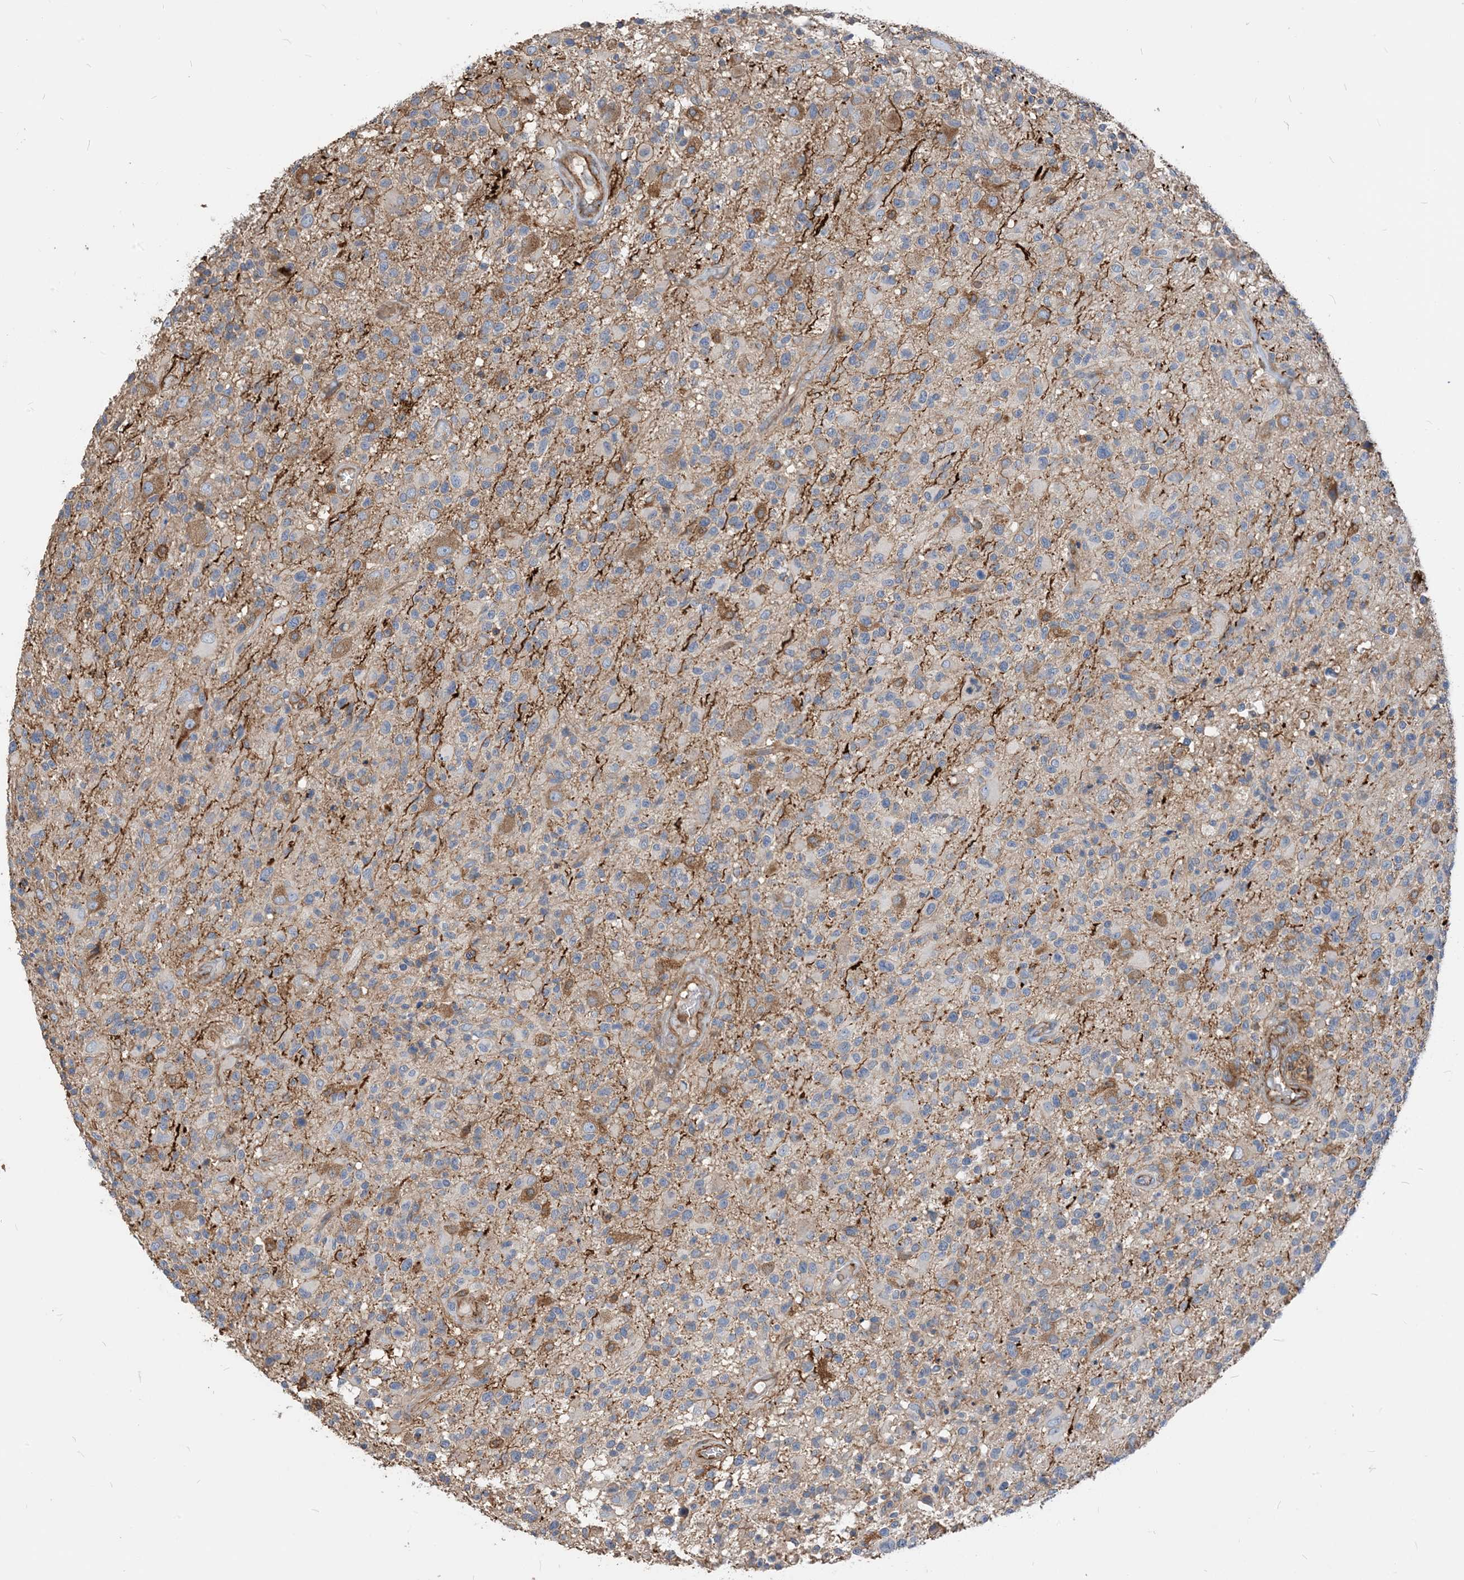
{"staining": {"intensity": "moderate", "quantity": "<25%", "location": "cytoplasmic/membranous"}, "tissue": "glioma", "cell_type": "Tumor cells", "image_type": "cancer", "snomed": [{"axis": "morphology", "description": "Glioma, malignant, High grade"}, {"axis": "morphology", "description": "Glioblastoma, NOS"}, {"axis": "topography", "description": "Brain"}], "caption": "Immunohistochemical staining of glioblastoma reveals low levels of moderate cytoplasmic/membranous staining in approximately <25% of tumor cells.", "gene": "PARVG", "patient": {"sex": "male", "age": 60}}